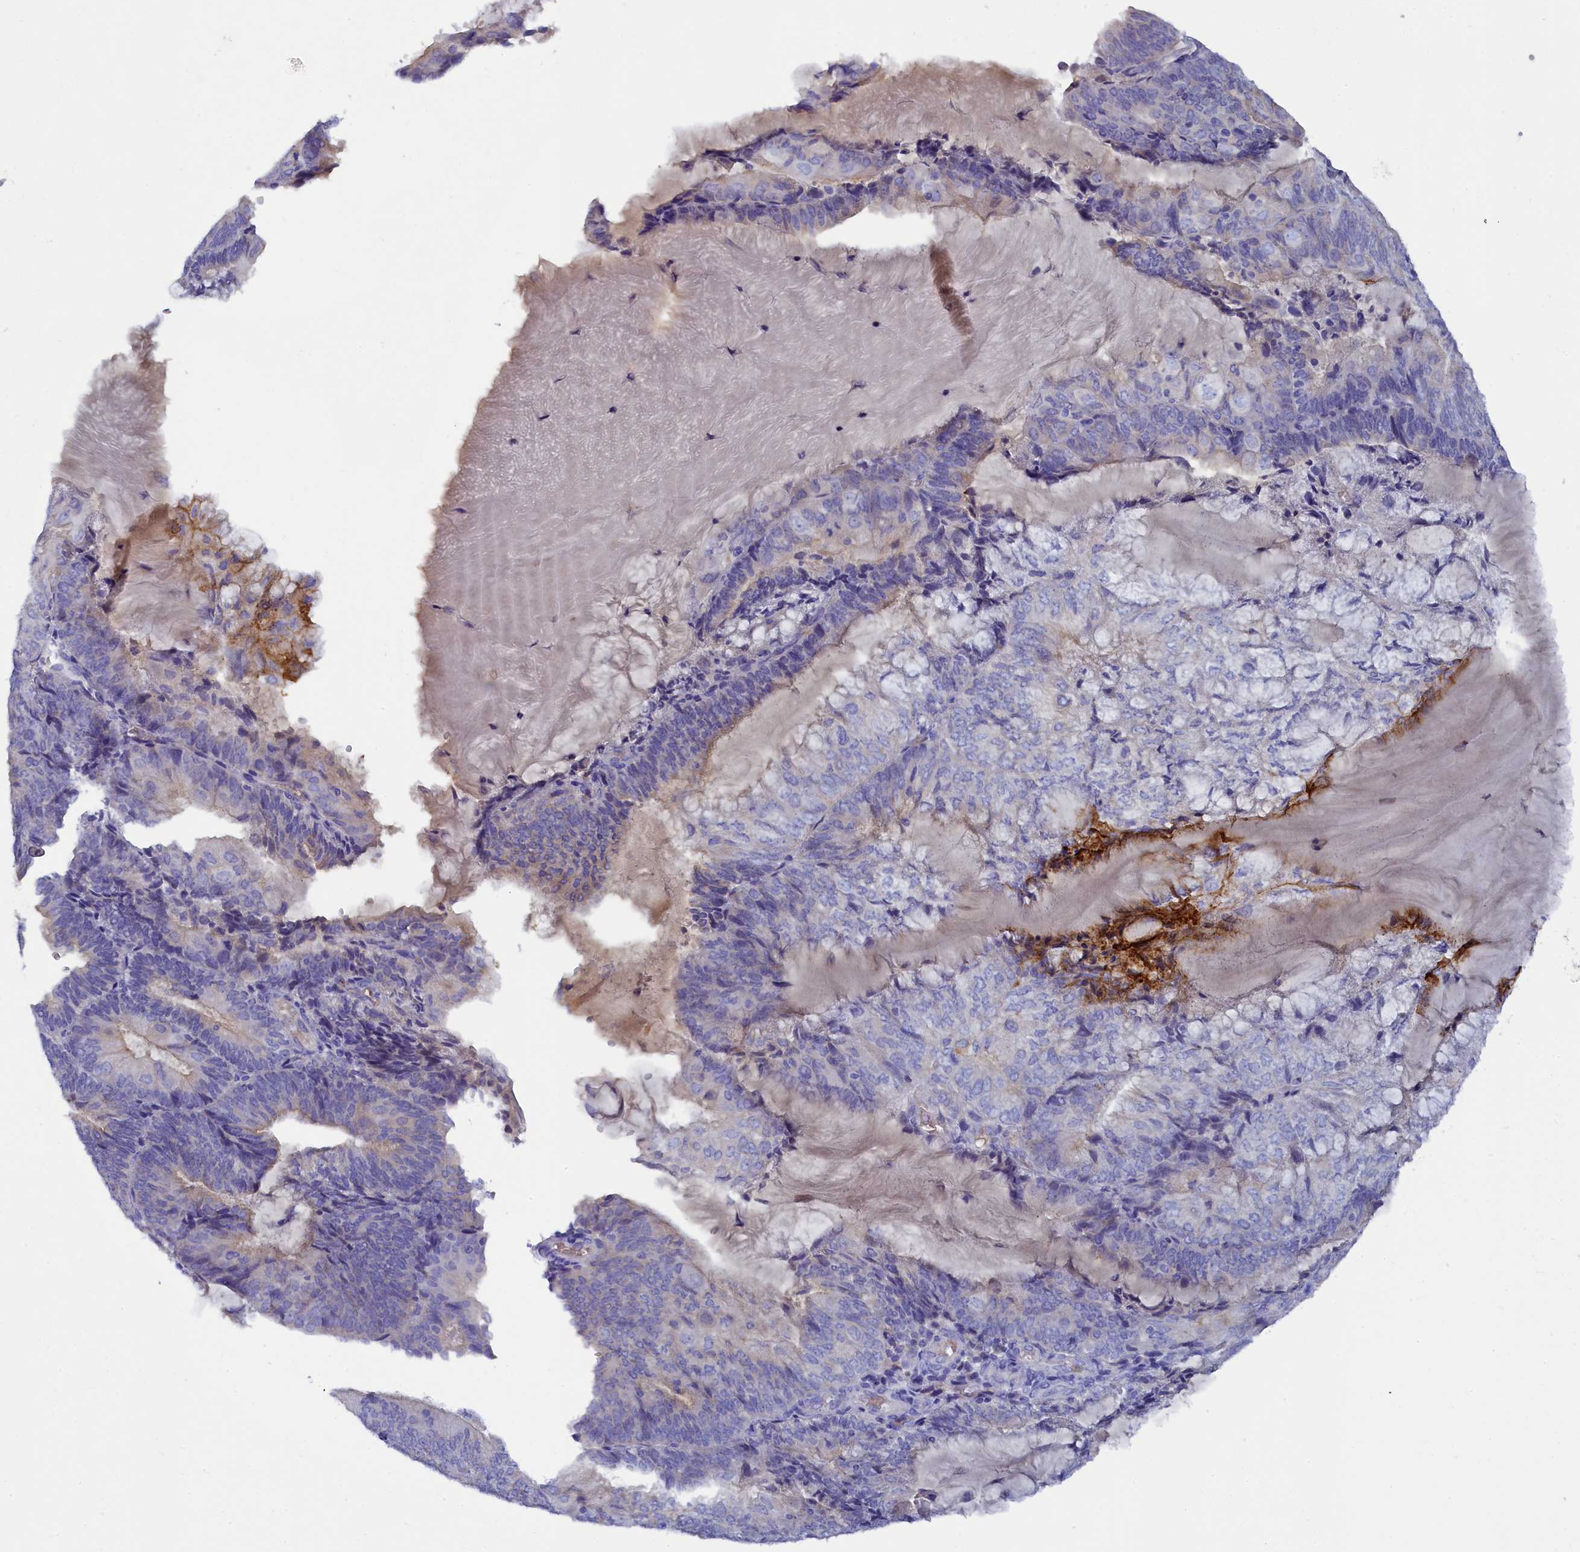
{"staining": {"intensity": "weak", "quantity": "<25%", "location": "cytoplasmic/membranous"}, "tissue": "endometrial cancer", "cell_type": "Tumor cells", "image_type": "cancer", "snomed": [{"axis": "morphology", "description": "Adenocarcinoma, NOS"}, {"axis": "topography", "description": "Endometrium"}], "caption": "An image of adenocarcinoma (endometrial) stained for a protein reveals no brown staining in tumor cells.", "gene": "MYADML2", "patient": {"sex": "female", "age": 81}}